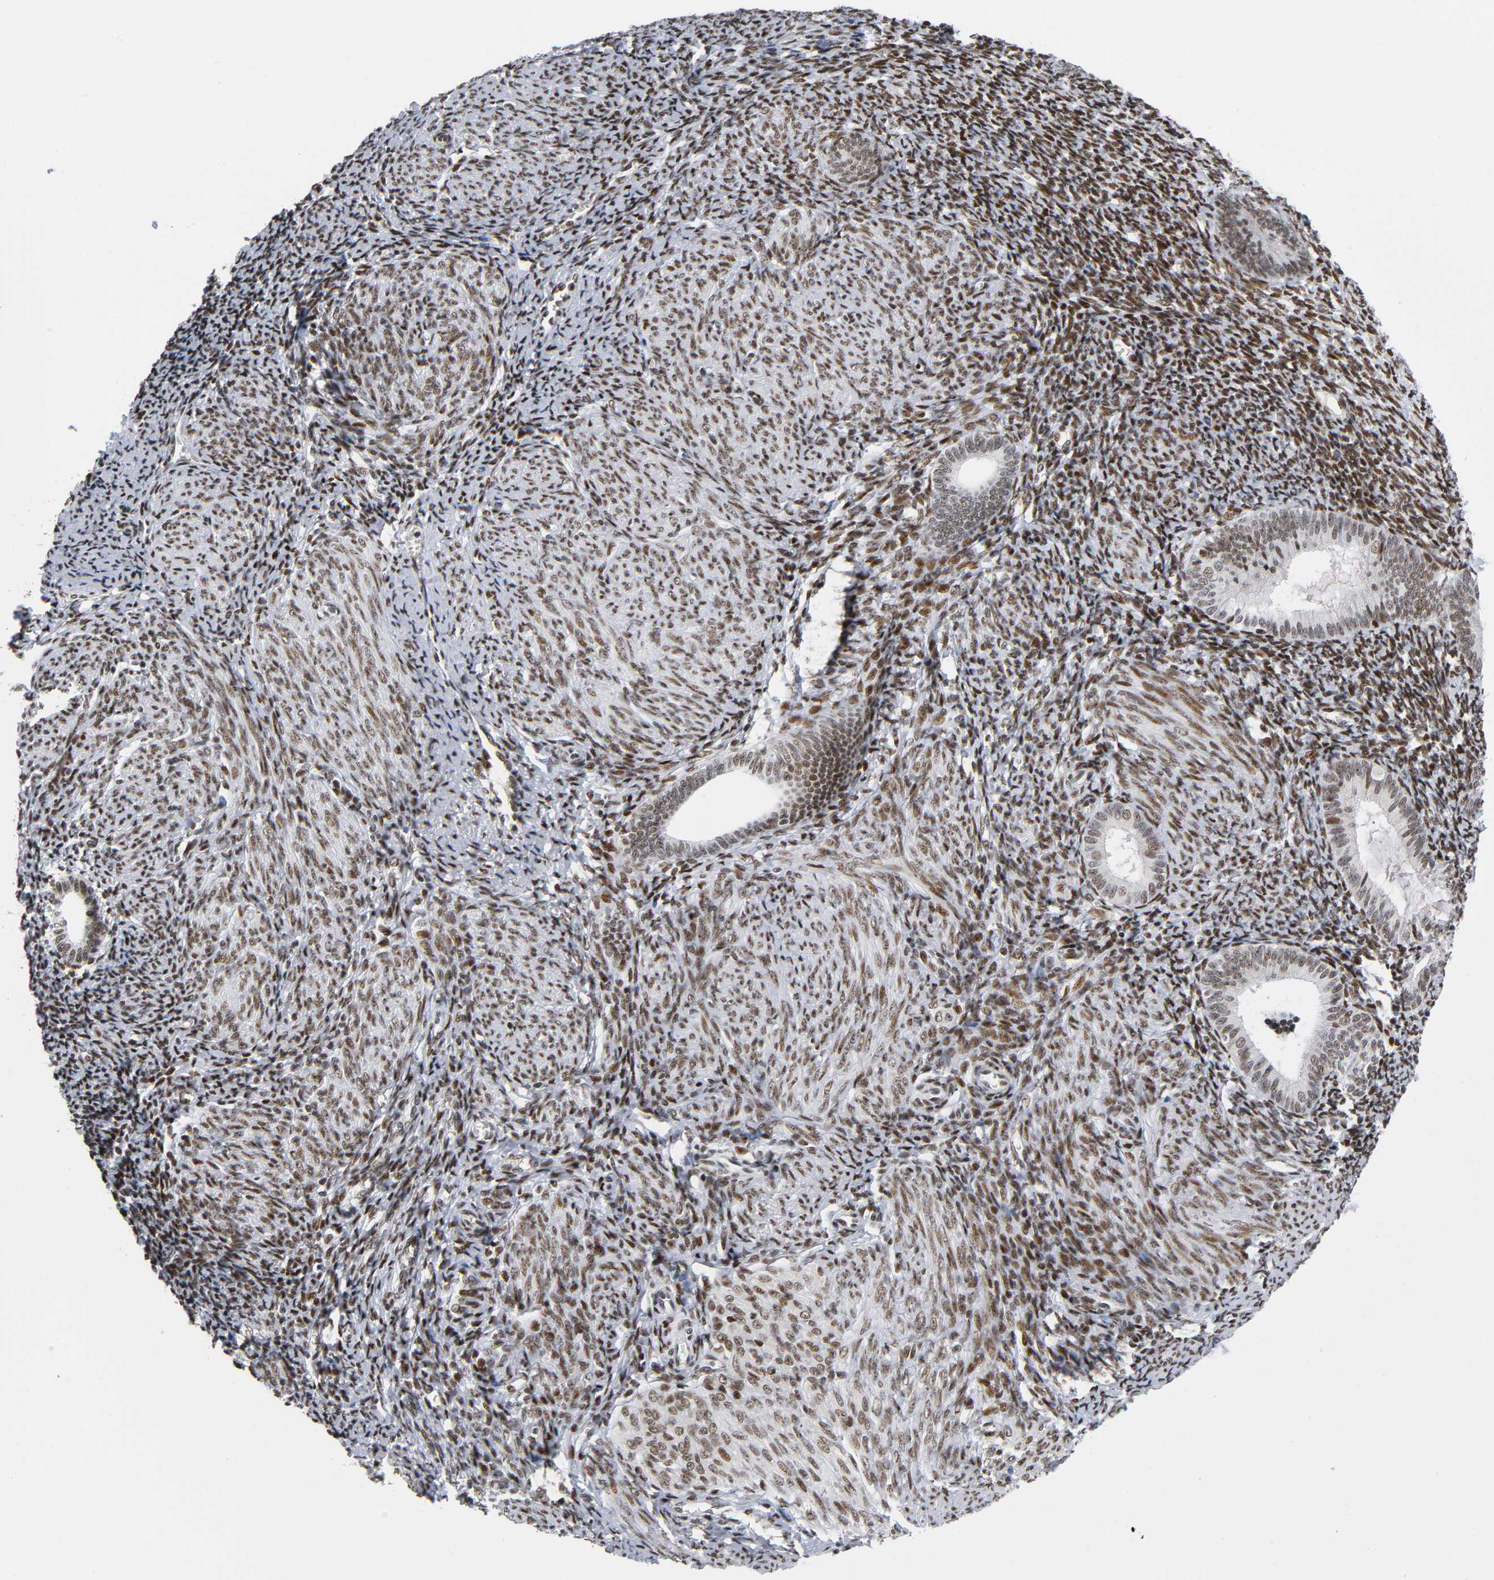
{"staining": {"intensity": "moderate", "quantity": "25%-75%", "location": "nuclear"}, "tissue": "endometrium", "cell_type": "Cells in endometrial stroma", "image_type": "normal", "snomed": [{"axis": "morphology", "description": "Normal tissue, NOS"}, {"axis": "topography", "description": "Endometrium"}], "caption": "Protein expression analysis of benign endometrium displays moderate nuclear staining in approximately 25%-75% of cells in endometrial stroma. The protein is shown in brown color, while the nuclei are stained blue.", "gene": "CREBBP", "patient": {"sex": "female", "age": 57}}